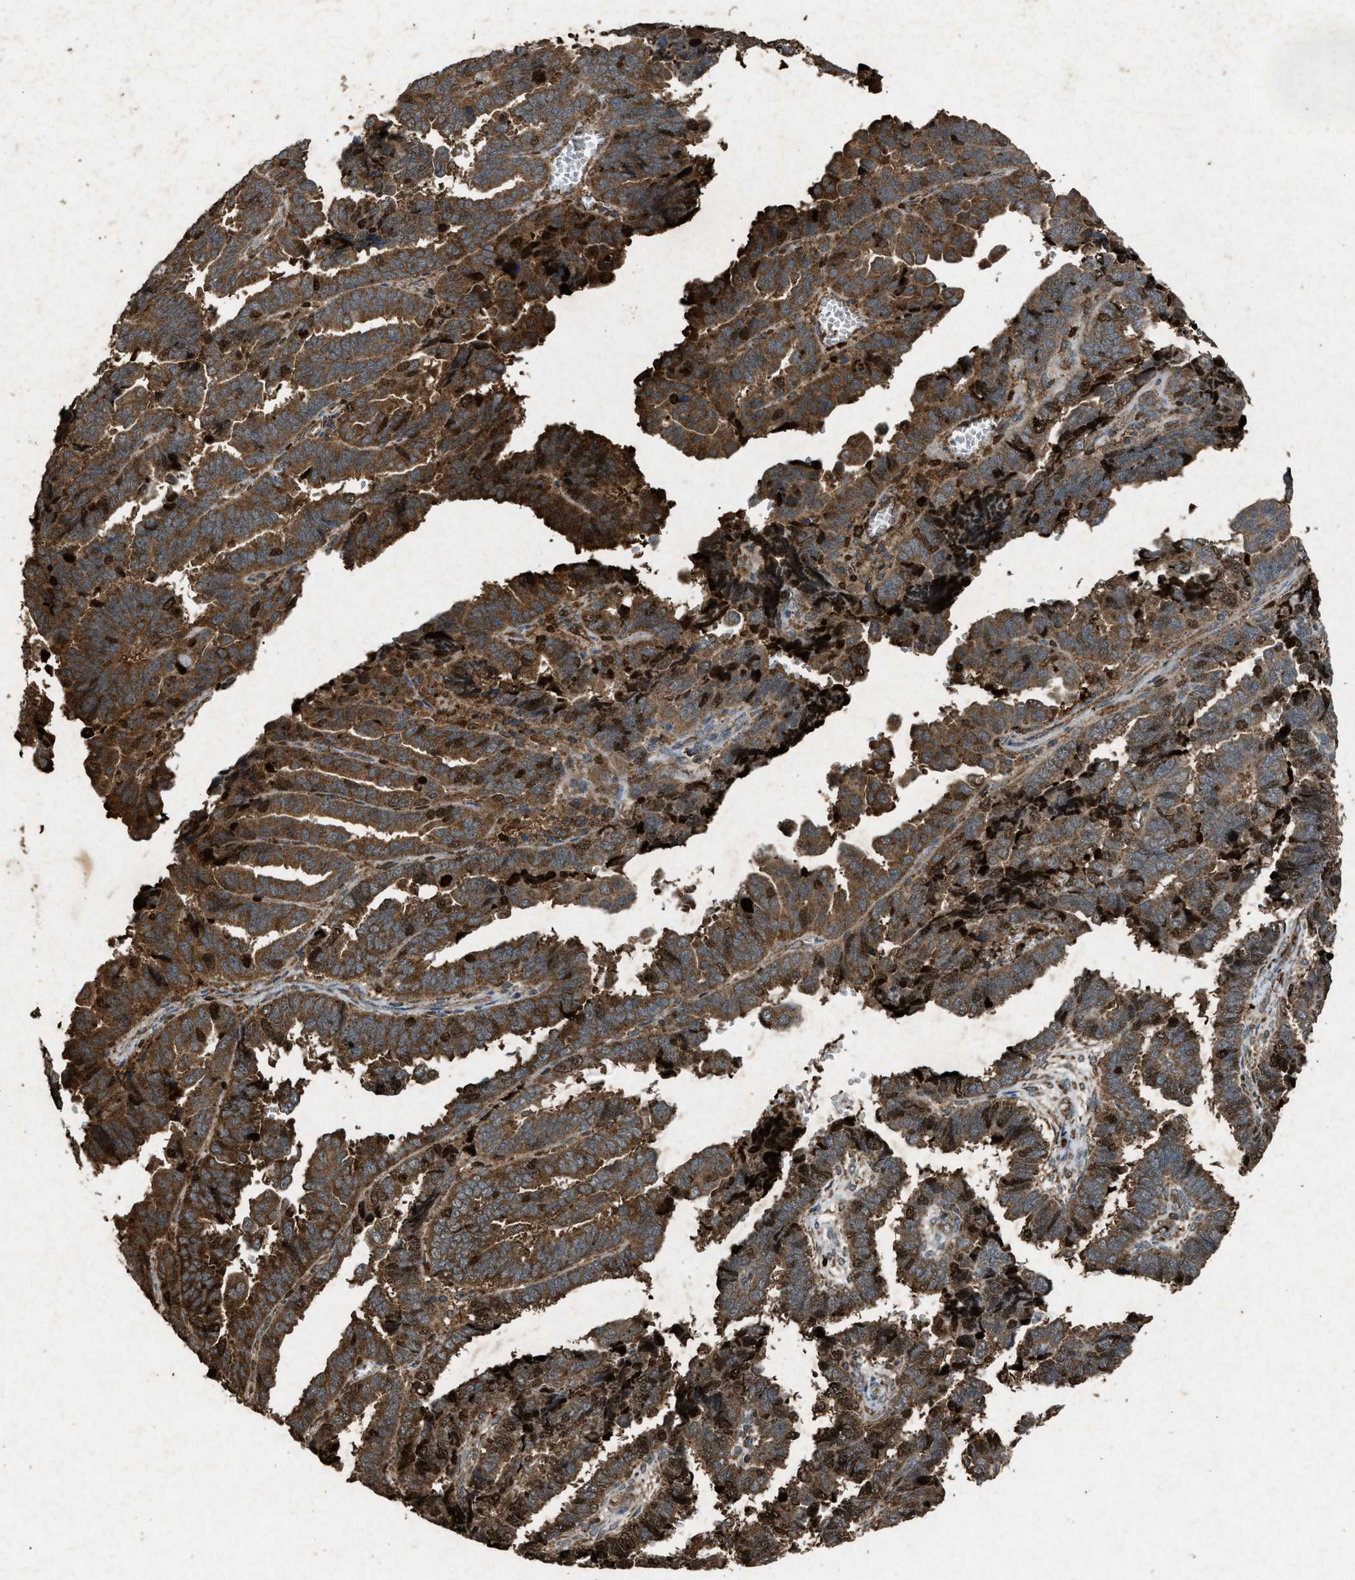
{"staining": {"intensity": "strong", "quantity": ">75%", "location": "cytoplasmic/membranous"}, "tissue": "endometrial cancer", "cell_type": "Tumor cells", "image_type": "cancer", "snomed": [{"axis": "morphology", "description": "Adenocarcinoma, NOS"}, {"axis": "topography", "description": "Endometrium"}], "caption": "Tumor cells reveal strong cytoplasmic/membranous staining in about >75% of cells in endometrial cancer.", "gene": "PSMD1", "patient": {"sex": "female", "age": 75}}